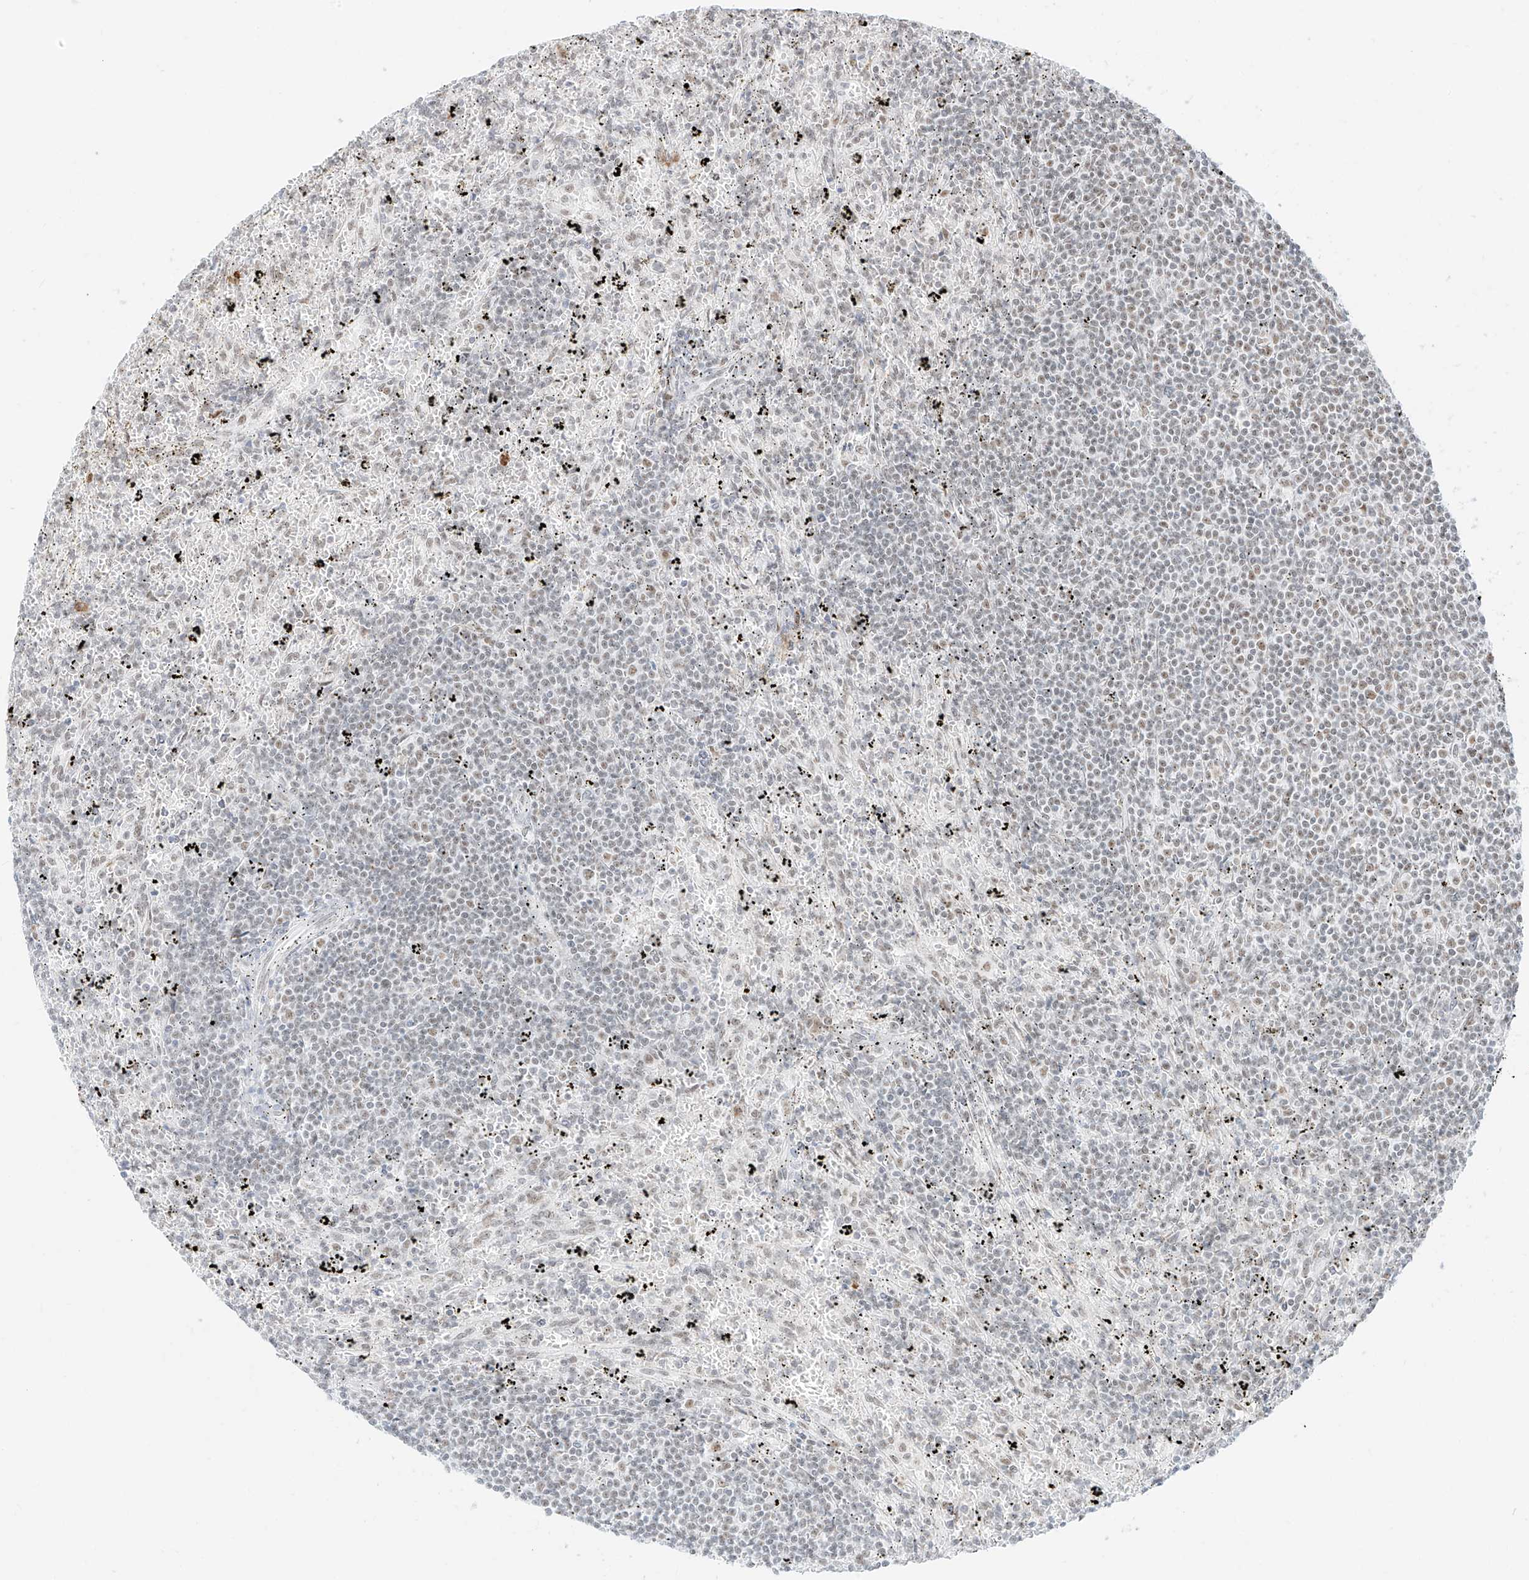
{"staining": {"intensity": "weak", "quantity": "<25%", "location": "nuclear"}, "tissue": "lymphoma", "cell_type": "Tumor cells", "image_type": "cancer", "snomed": [{"axis": "morphology", "description": "Malignant lymphoma, non-Hodgkin's type, Low grade"}, {"axis": "topography", "description": "Spleen"}], "caption": "IHC histopathology image of neoplastic tissue: malignant lymphoma, non-Hodgkin's type (low-grade) stained with DAB demonstrates no significant protein staining in tumor cells. The staining is performed using DAB brown chromogen with nuclei counter-stained in using hematoxylin.", "gene": "SUPT5H", "patient": {"sex": "male", "age": 76}}